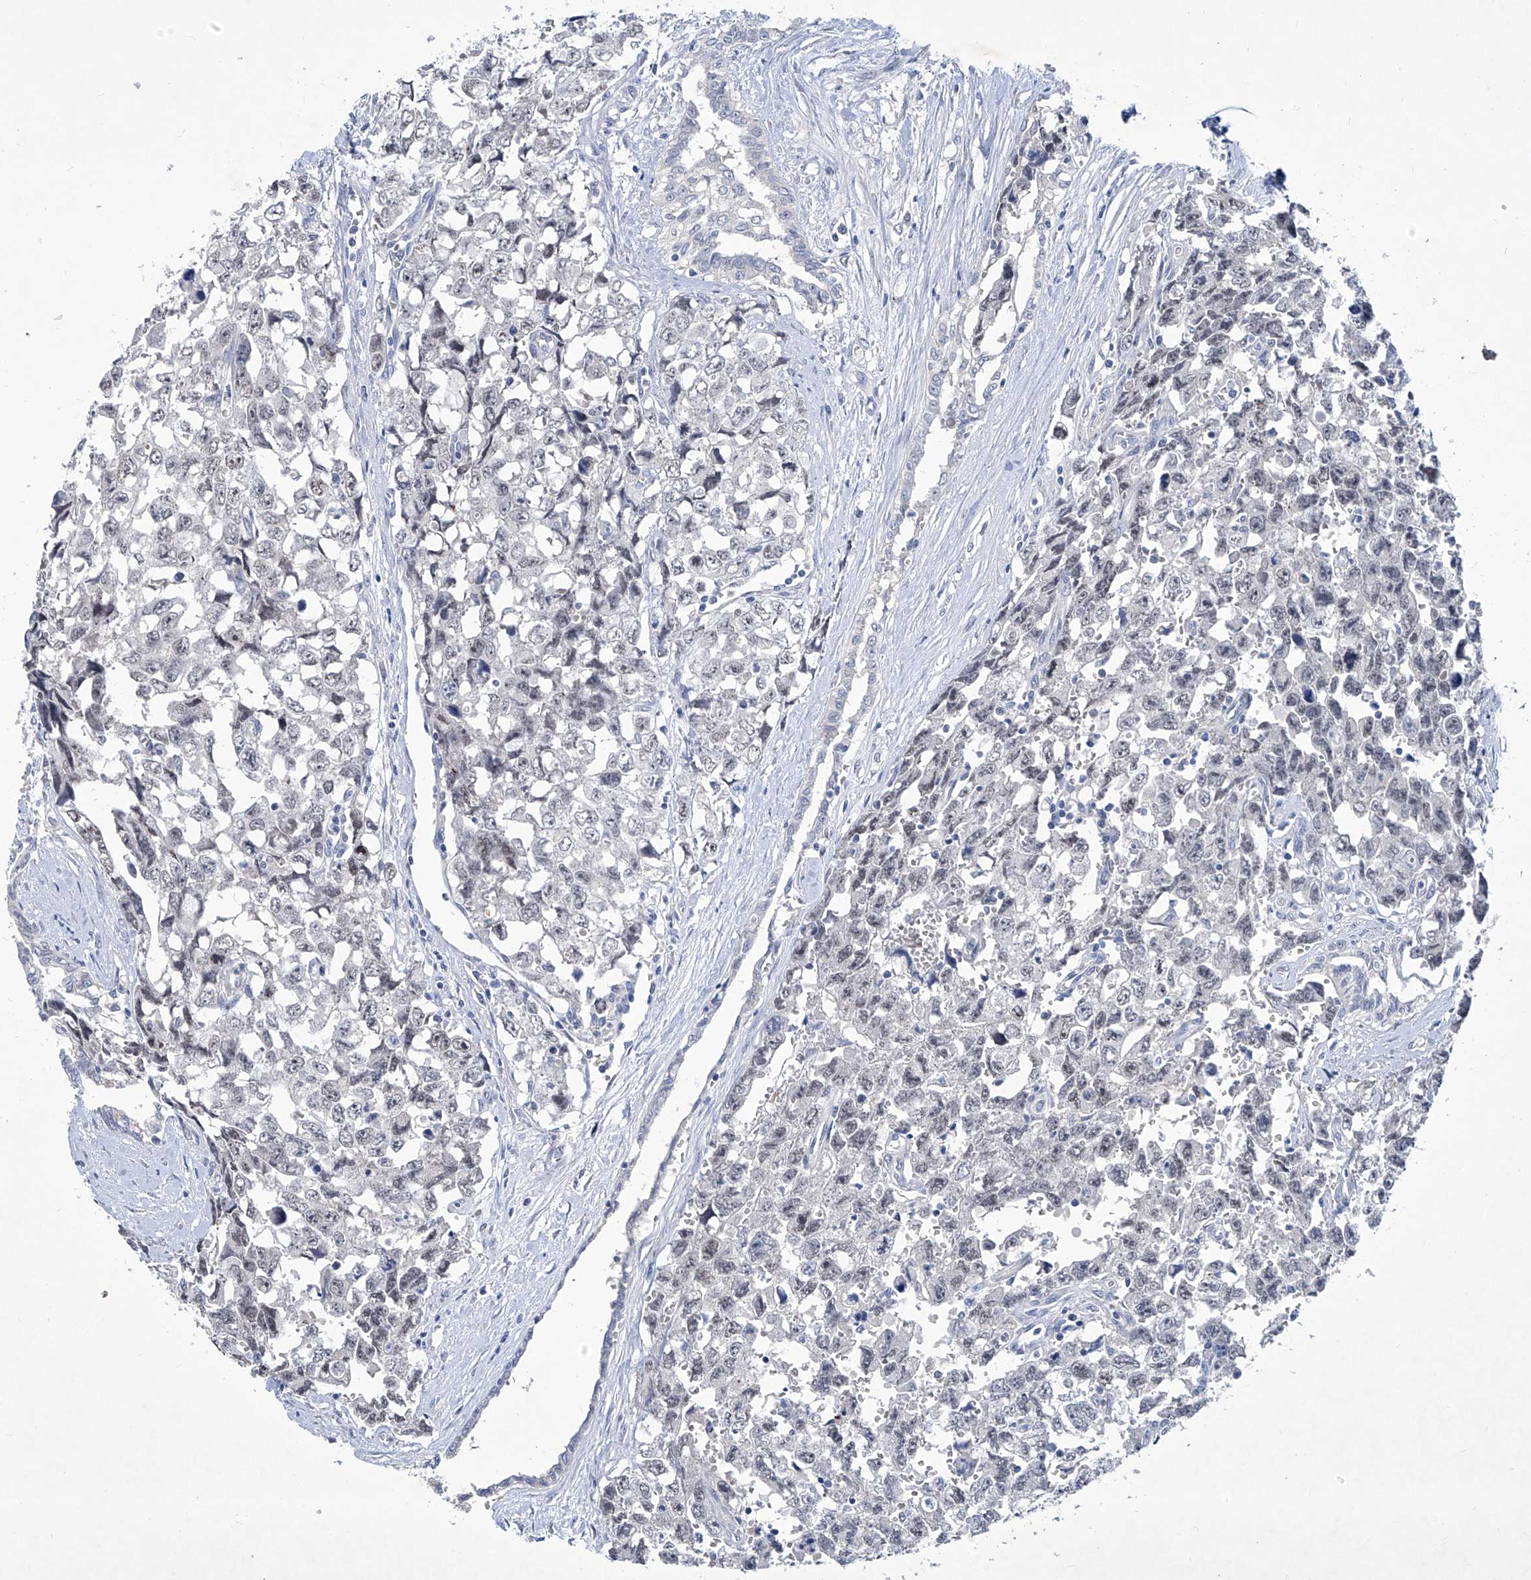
{"staining": {"intensity": "negative", "quantity": "none", "location": "none"}, "tissue": "testis cancer", "cell_type": "Tumor cells", "image_type": "cancer", "snomed": [{"axis": "morphology", "description": "Carcinoma, Embryonal, NOS"}, {"axis": "topography", "description": "Testis"}], "caption": "An image of human embryonal carcinoma (testis) is negative for staining in tumor cells.", "gene": "KLHL17", "patient": {"sex": "male", "age": 31}}